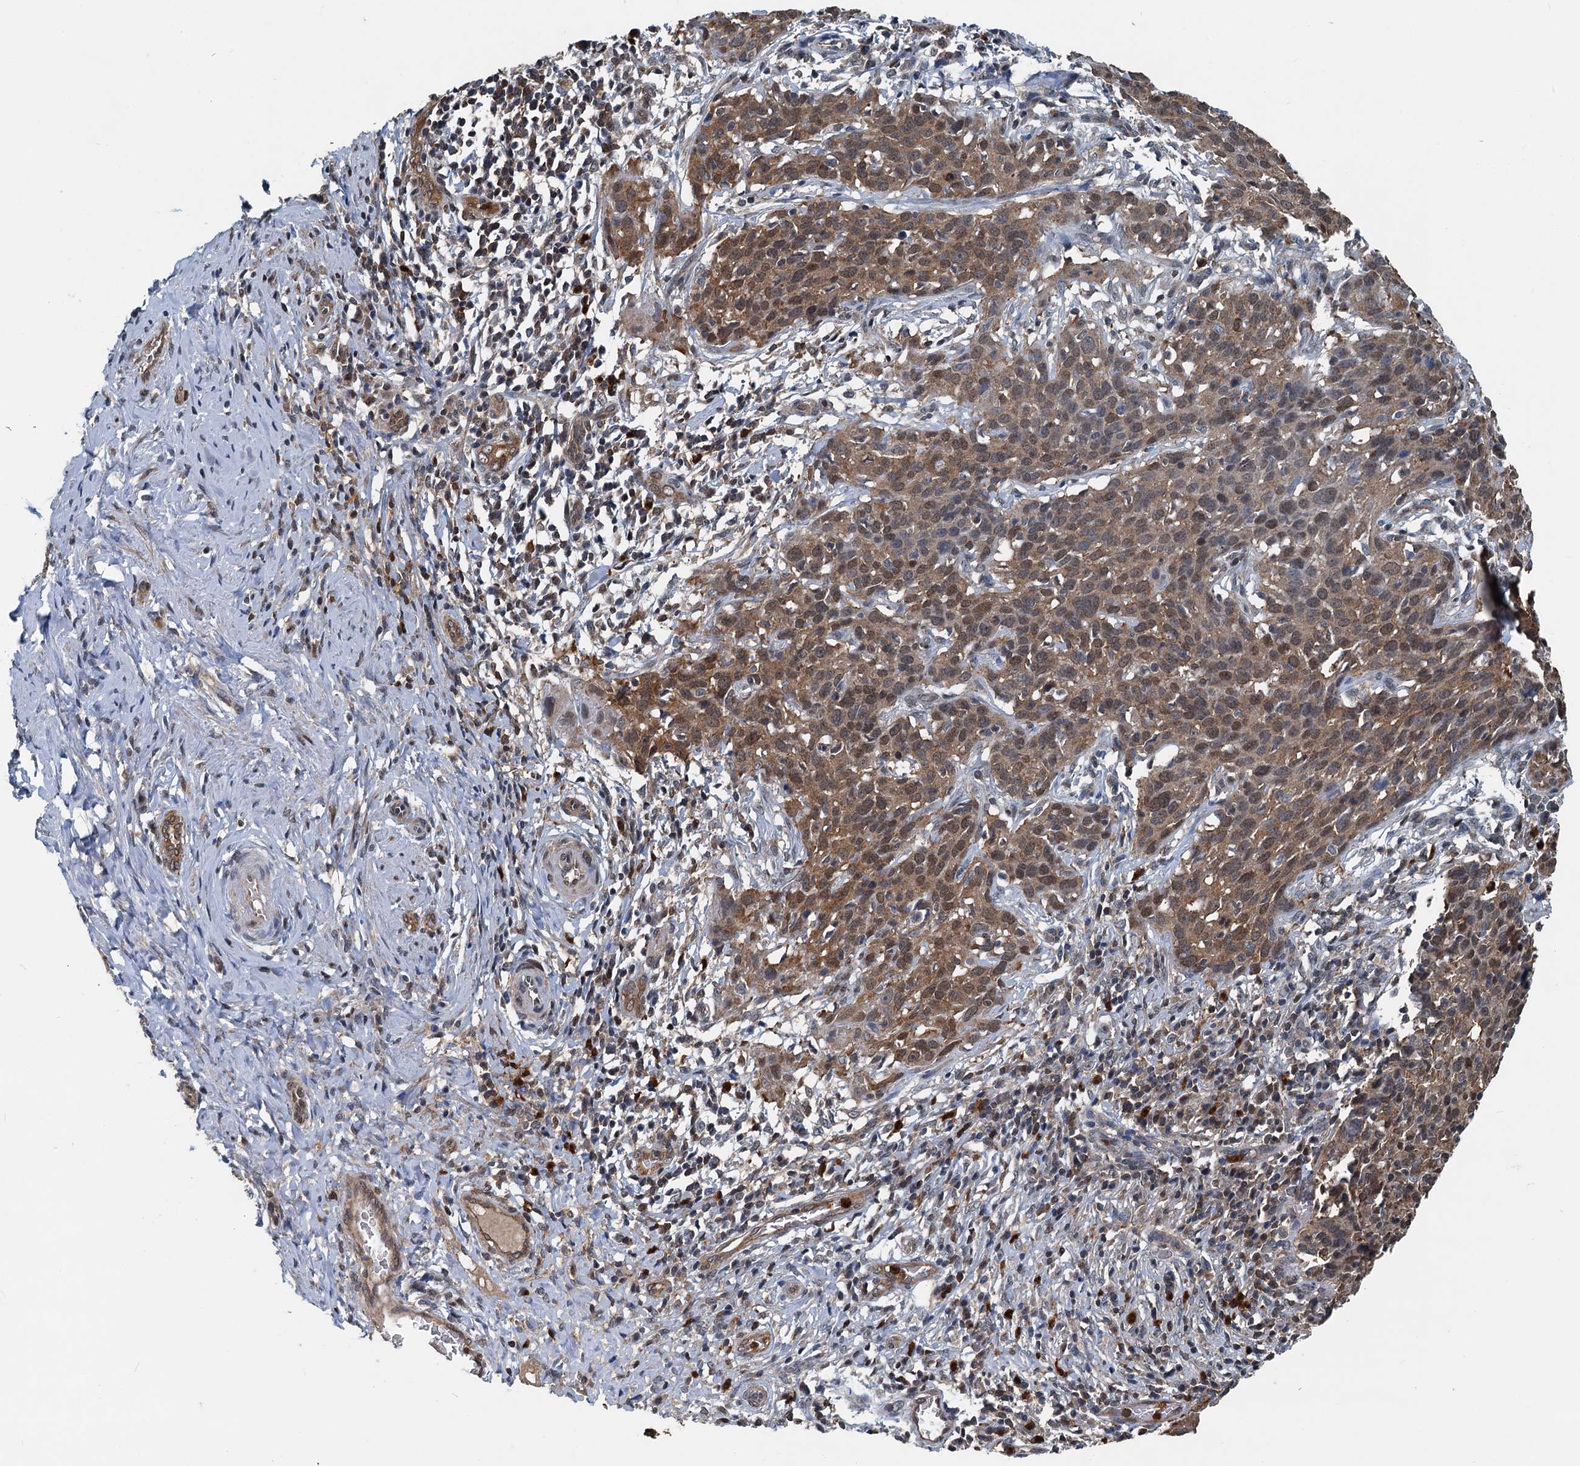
{"staining": {"intensity": "moderate", "quantity": ">75%", "location": "cytoplasmic/membranous,nuclear"}, "tissue": "cervical cancer", "cell_type": "Tumor cells", "image_type": "cancer", "snomed": [{"axis": "morphology", "description": "Squamous cell carcinoma, NOS"}, {"axis": "topography", "description": "Cervix"}], "caption": "Protein staining of cervical cancer (squamous cell carcinoma) tissue demonstrates moderate cytoplasmic/membranous and nuclear expression in about >75% of tumor cells. (Stains: DAB in brown, nuclei in blue, Microscopy: brightfield microscopy at high magnification).", "gene": "GPI", "patient": {"sex": "female", "age": 50}}